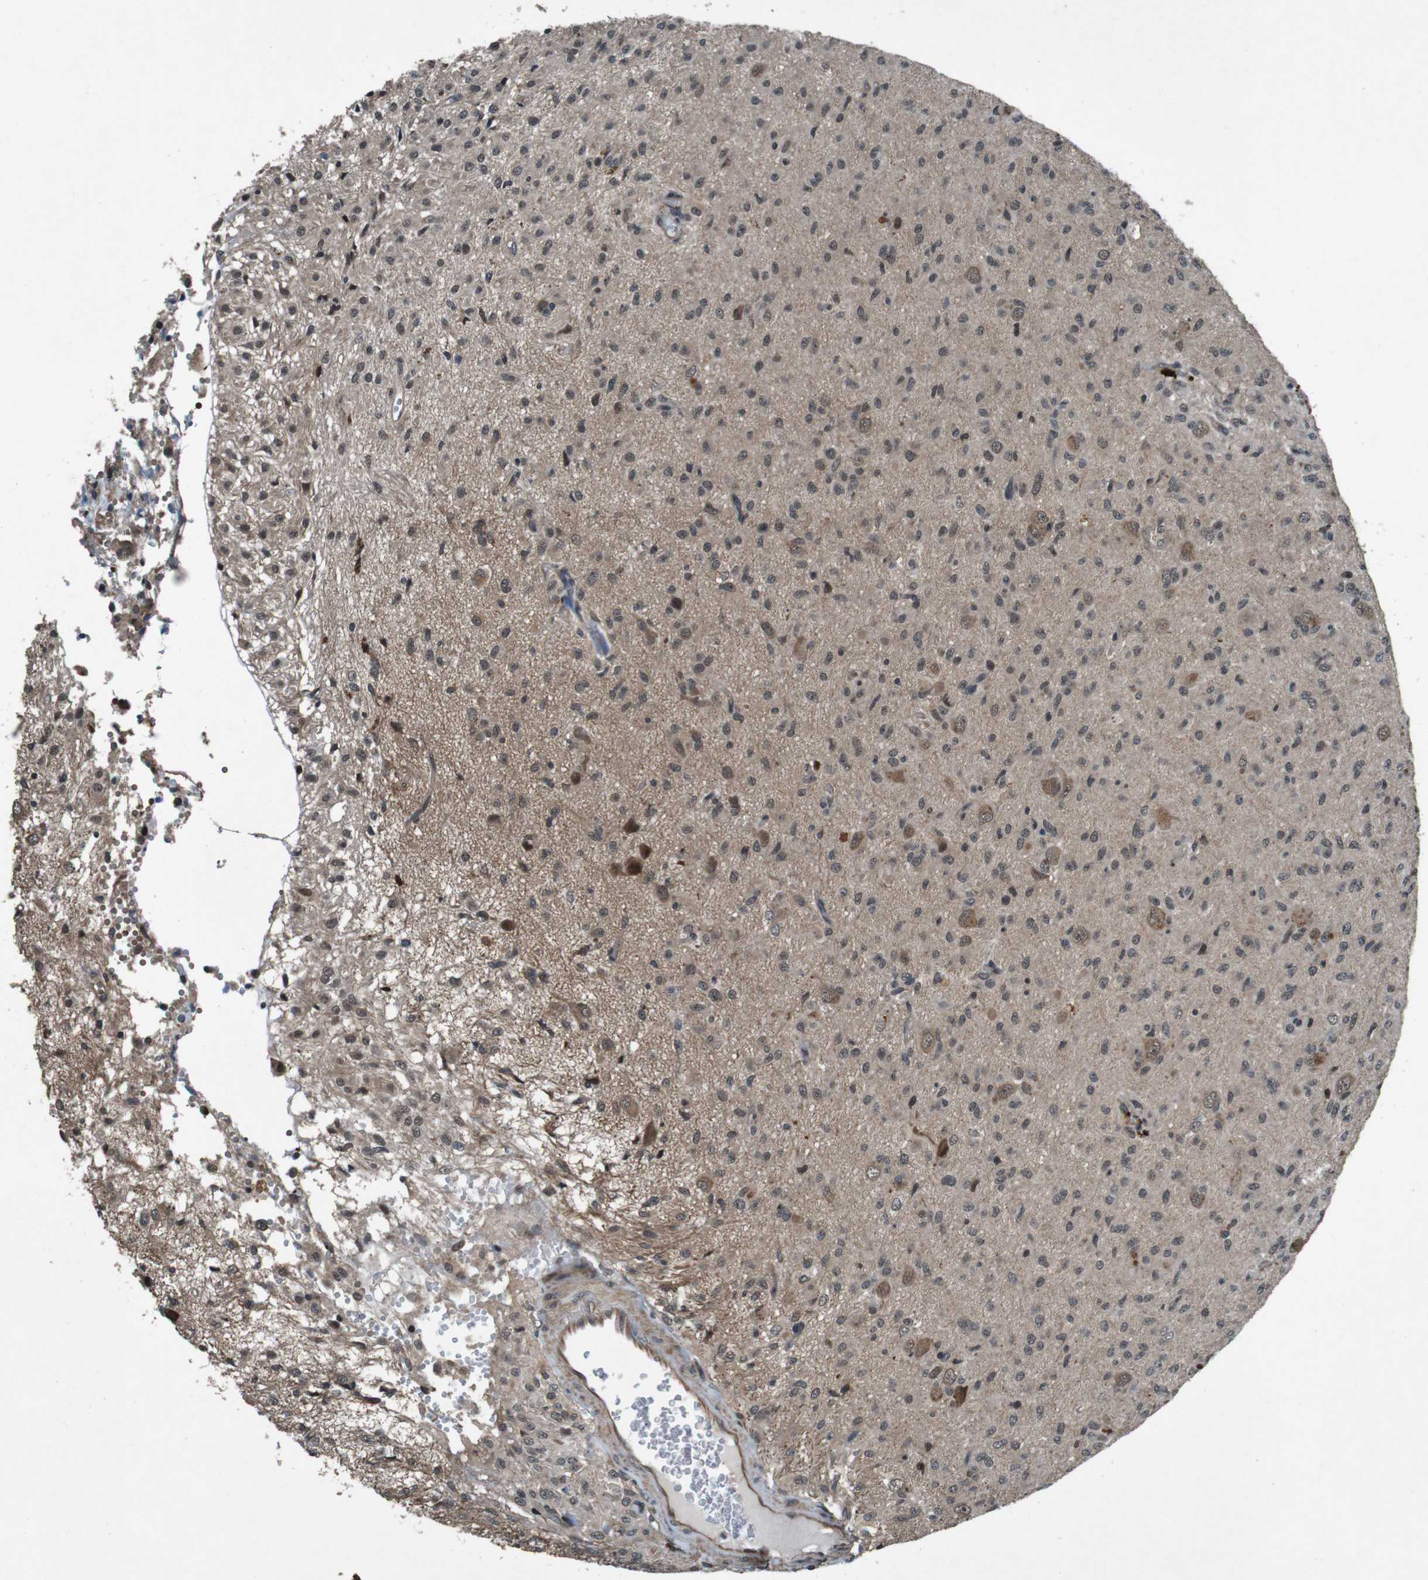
{"staining": {"intensity": "weak", "quantity": "25%-75%", "location": "cytoplasmic/membranous"}, "tissue": "glioma", "cell_type": "Tumor cells", "image_type": "cancer", "snomed": [{"axis": "morphology", "description": "Glioma, malignant, High grade"}, {"axis": "topography", "description": "Brain"}], "caption": "Immunohistochemical staining of malignant glioma (high-grade) reveals weak cytoplasmic/membranous protein expression in about 25%-75% of tumor cells.", "gene": "SOCS1", "patient": {"sex": "female", "age": 59}}